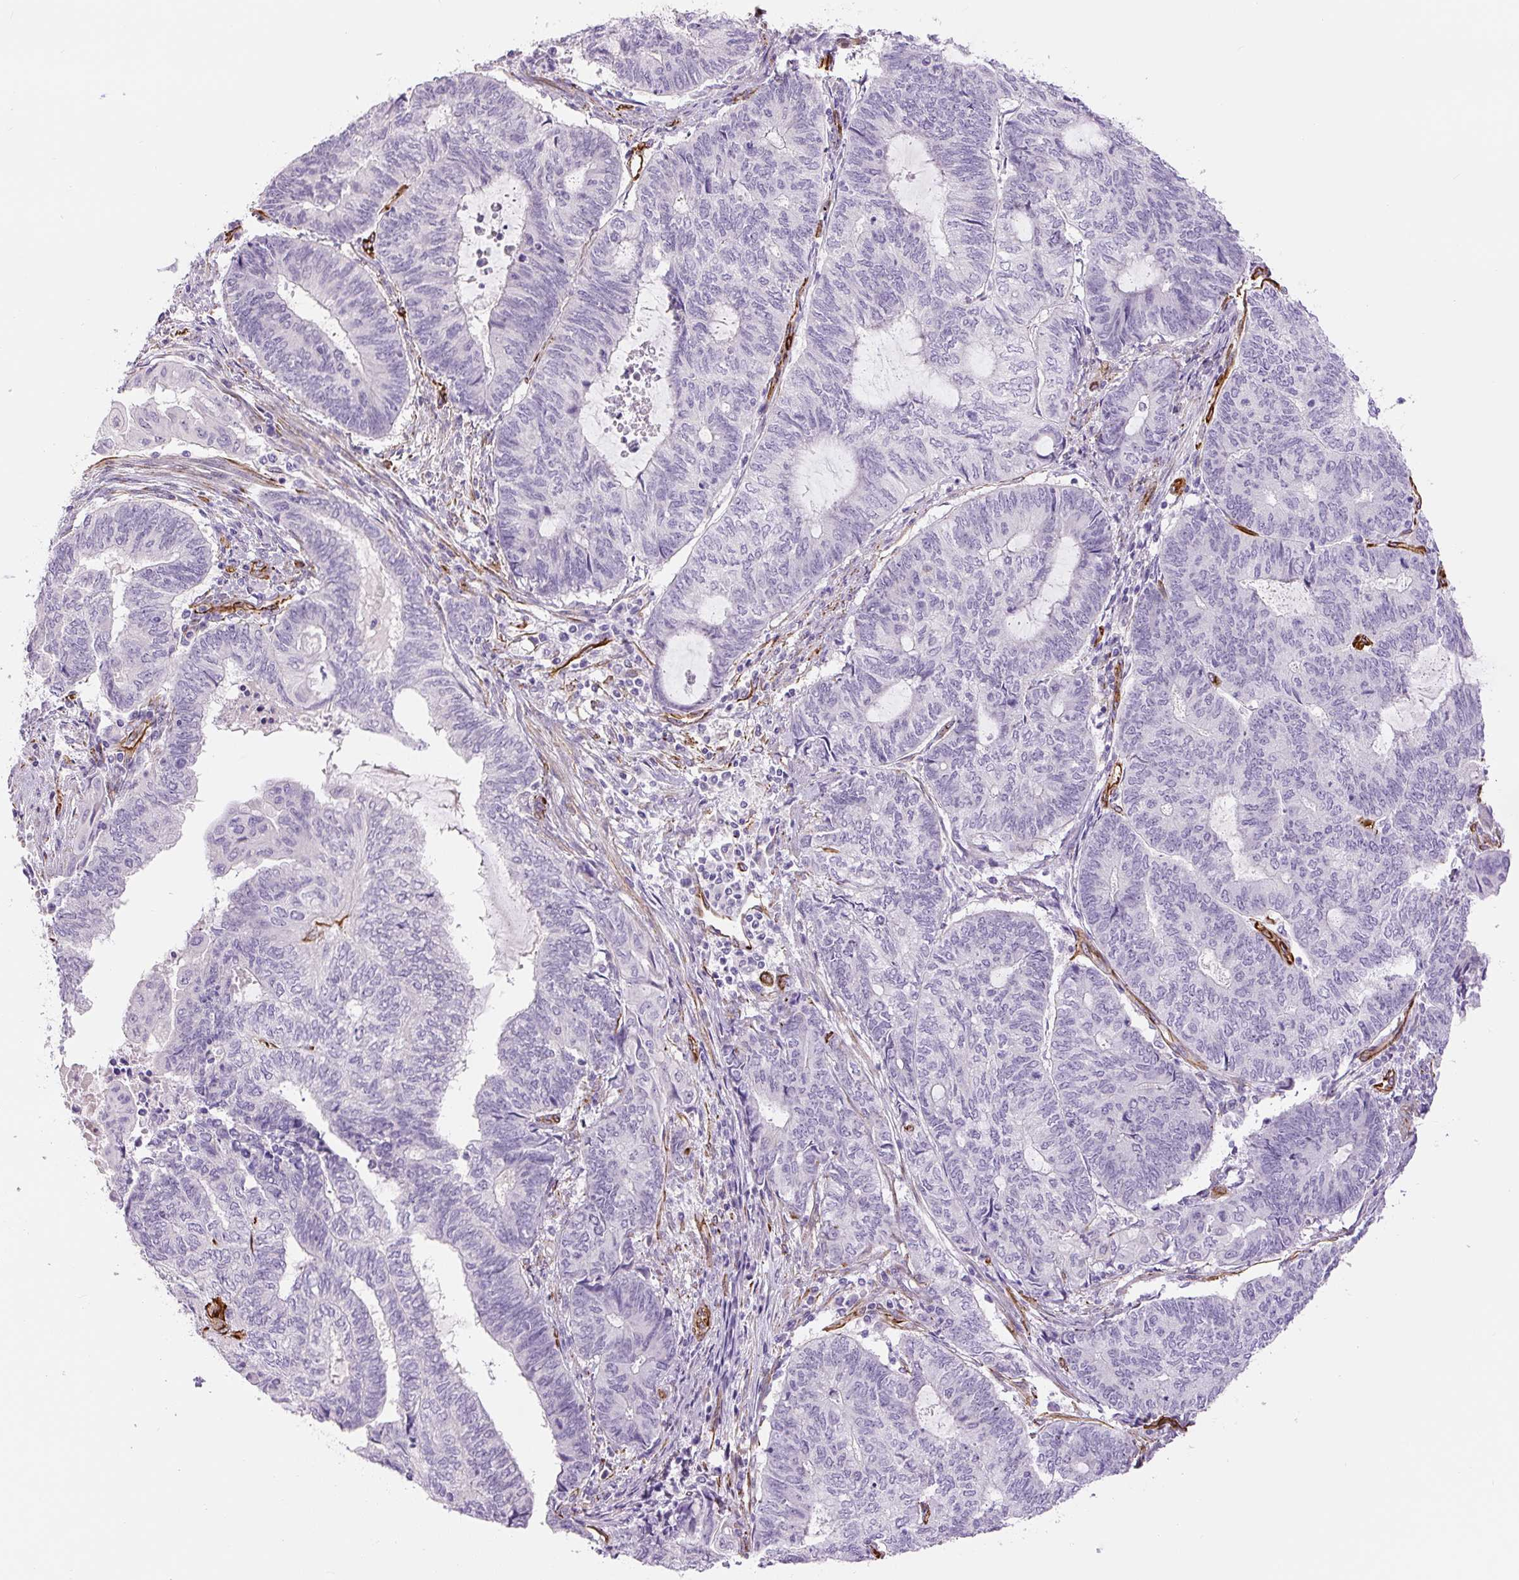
{"staining": {"intensity": "negative", "quantity": "none", "location": "none"}, "tissue": "endometrial cancer", "cell_type": "Tumor cells", "image_type": "cancer", "snomed": [{"axis": "morphology", "description": "Adenocarcinoma, NOS"}, {"axis": "topography", "description": "Uterus"}, {"axis": "topography", "description": "Endometrium"}], "caption": "This is a photomicrograph of immunohistochemistry staining of endometrial cancer (adenocarcinoma), which shows no staining in tumor cells.", "gene": "NES", "patient": {"sex": "female", "age": 70}}